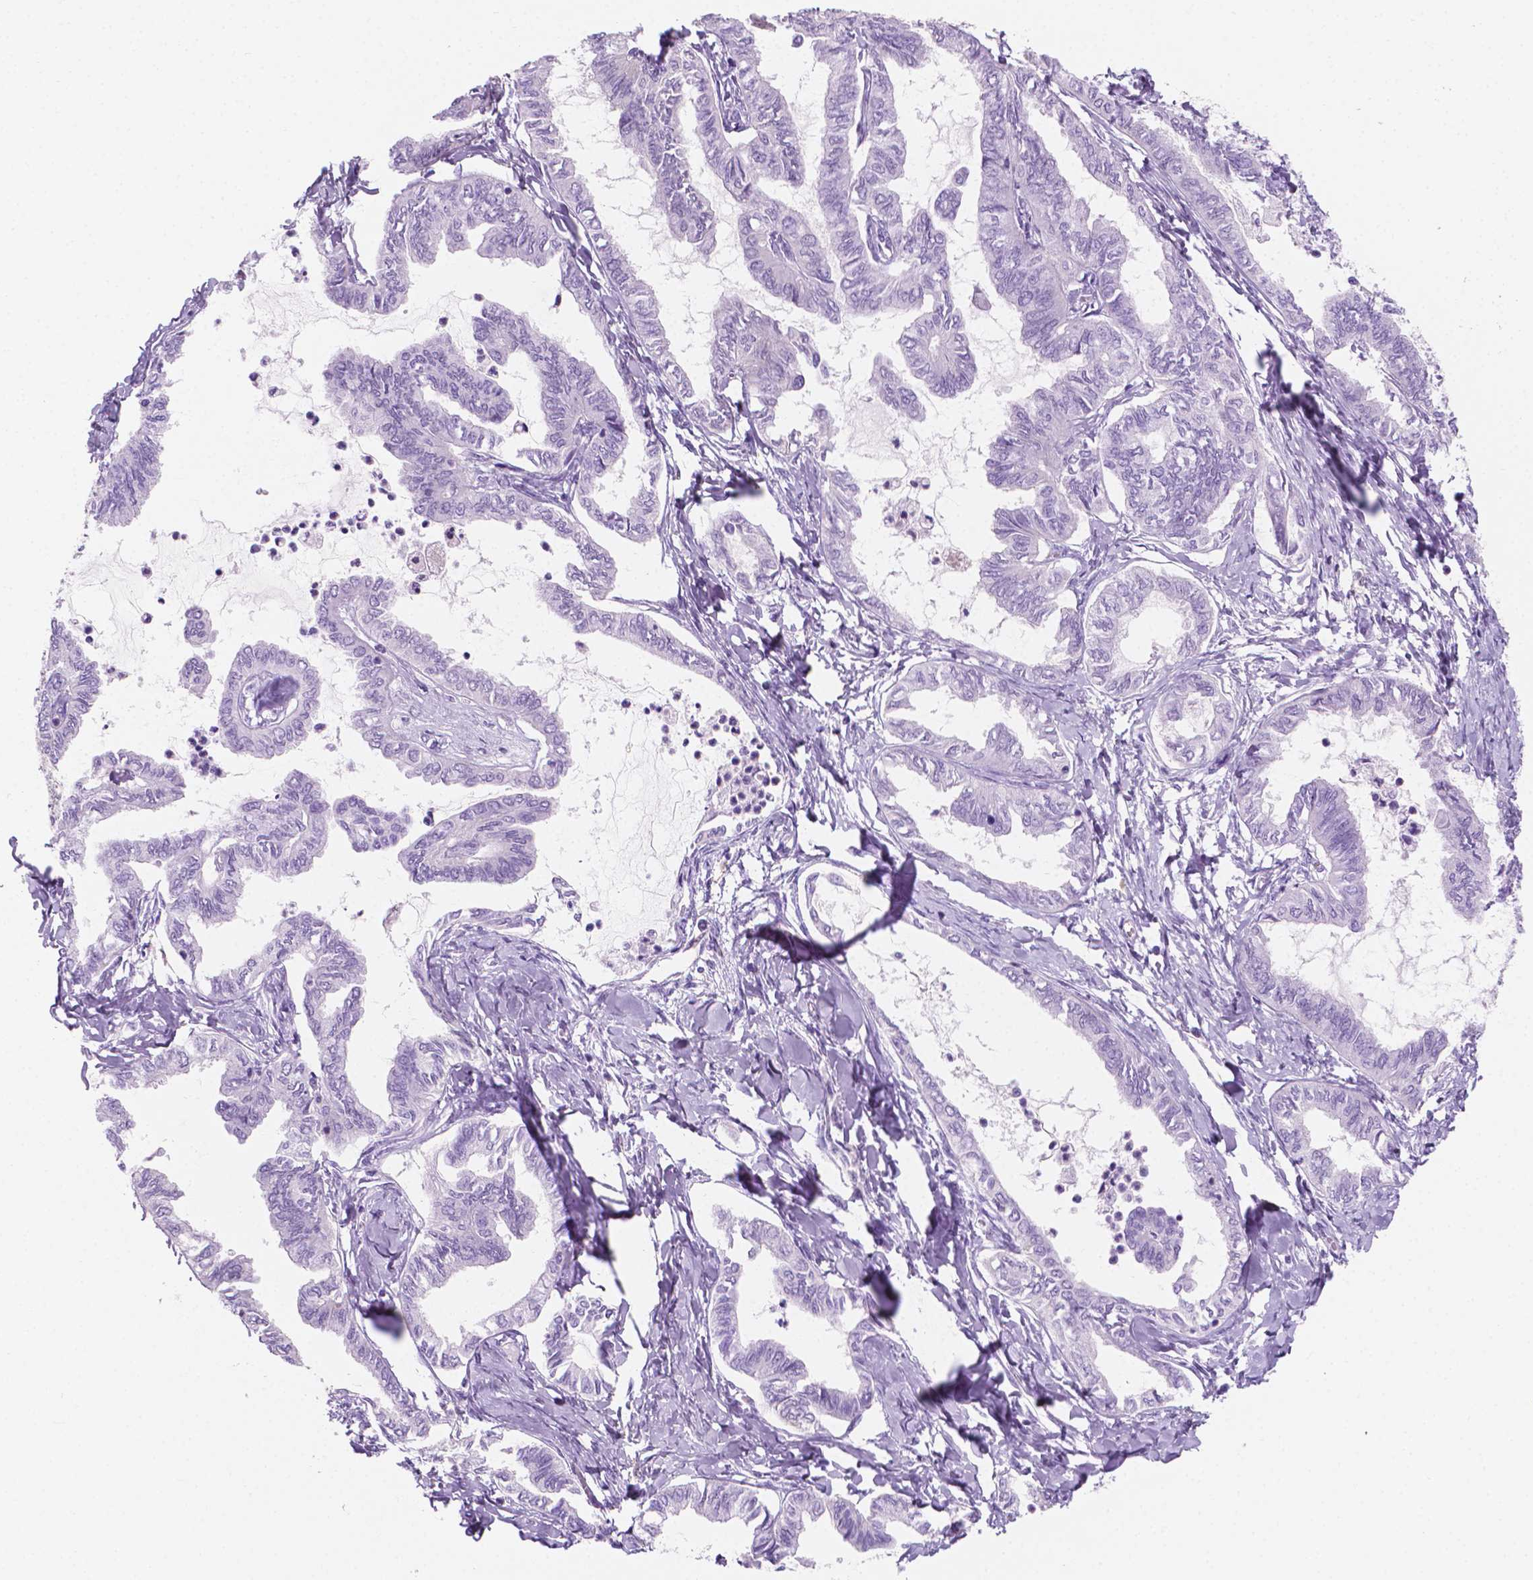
{"staining": {"intensity": "negative", "quantity": "none", "location": "none"}, "tissue": "ovarian cancer", "cell_type": "Tumor cells", "image_type": "cancer", "snomed": [{"axis": "morphology", "description": "Carcinoma, endometroid"}, {"axis": "topography", "description": "Ovary"}], "caption": "Endometroid carcinoma (ovarian) stained for a protein using immunohistochemistry (IHC) exhibits no staining tumor cells.", "gene": "EPPK1", "patient": {"sex": "female", "age": 70}}